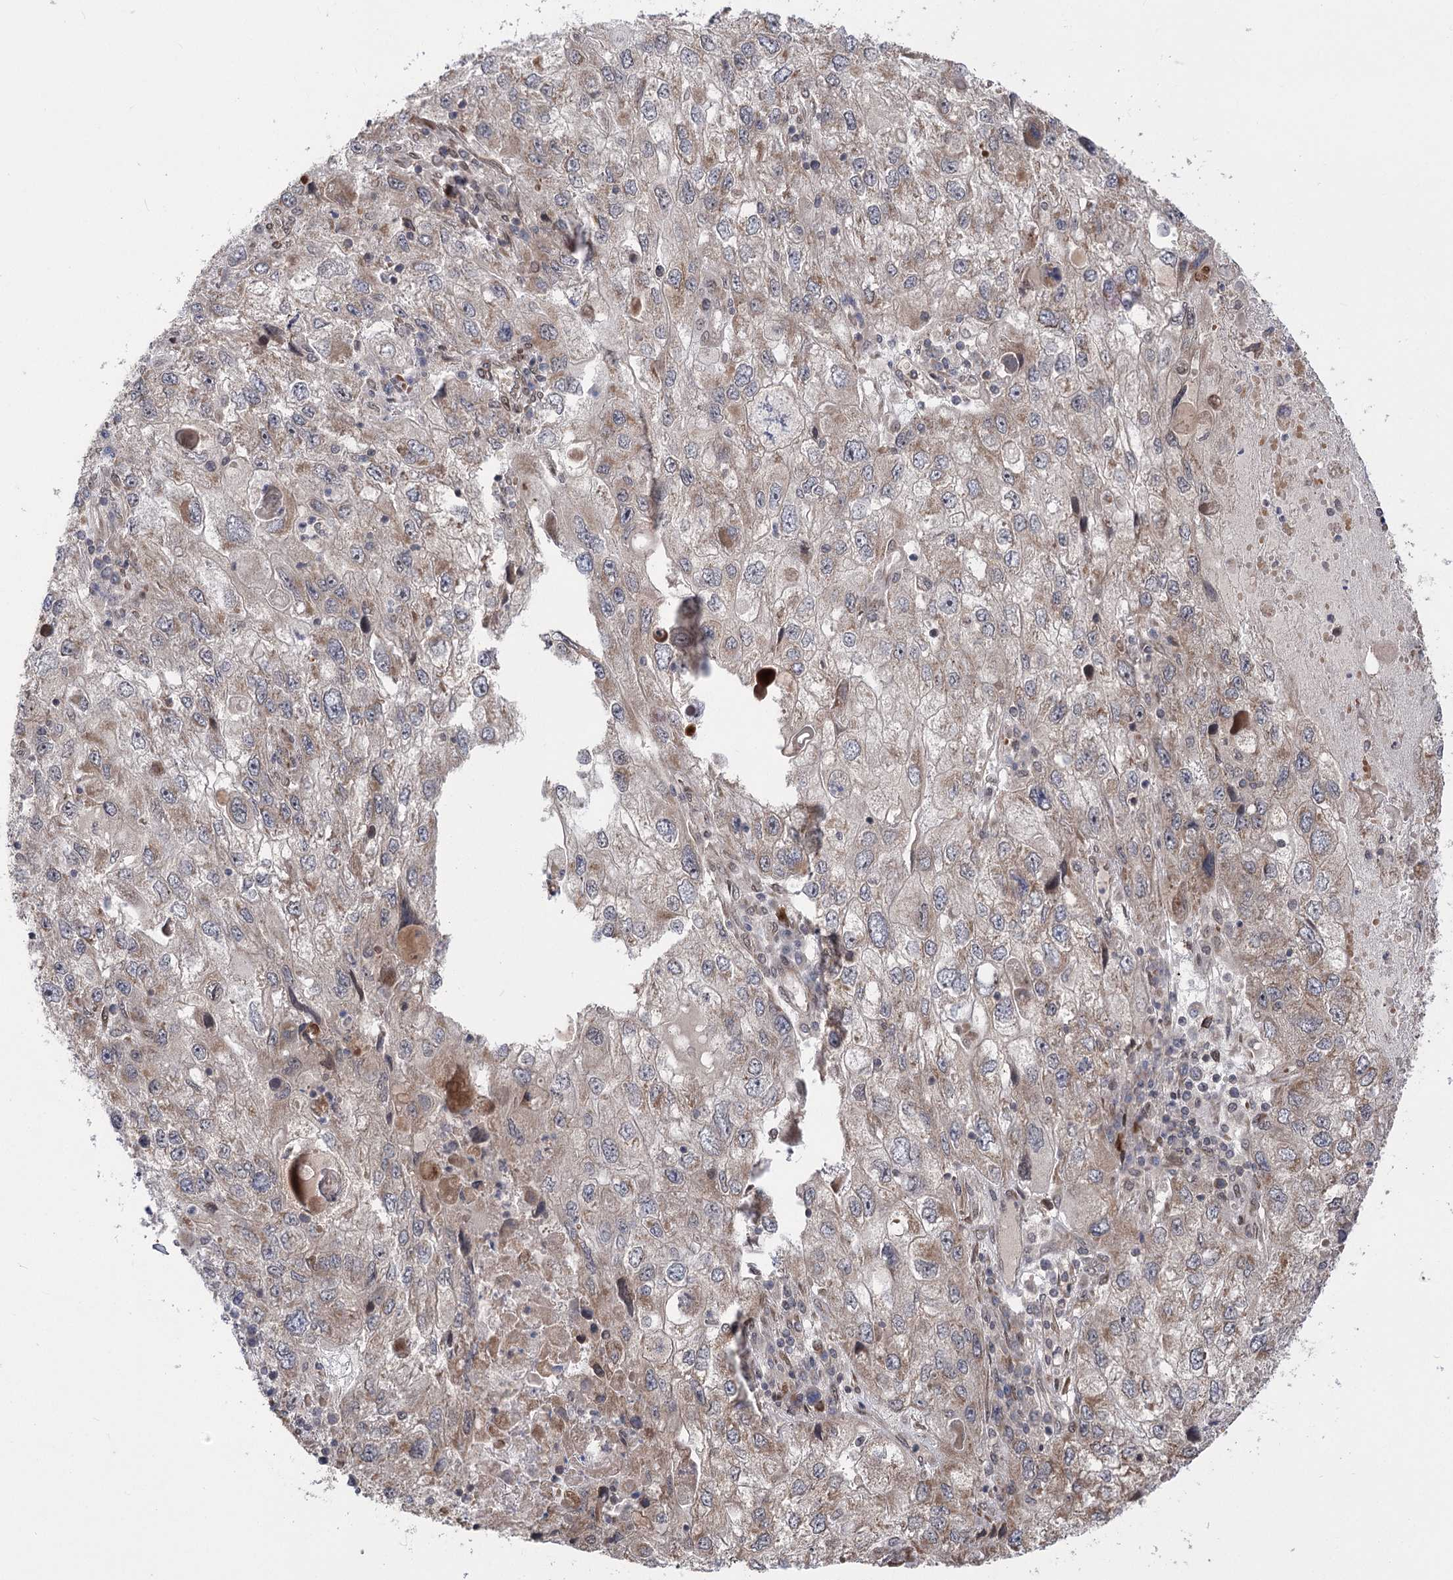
{"staining": {"intensity": "weak", "quantity": "25%-75%", "location": "cytoplasmic/membranous"}, "tissue": "endometrial cancer", "cell_type": "Tumor cells", "image_type": "cancer", "snomed": [{"axis": "morphology", "description": "Adenocarcinoma, NOS"}, {"axis": "topography", "description": "Endometrium"}], "caption": "IHC staining of adenocarcinoma (endometrial), which reveals low levels of weak cytoplasmic/membranous expression in about 25%-75% of tumor cells indicating weak cytoplasmic/membranous protein expression. The staining was performed using DAB (3,3'-diaminobenzidine) (brown) for protein detection and nuclei were counterstained in hematoxylin (blue).", "gene": "TENM2", "patient": {"sex": "female", "age": 49}}